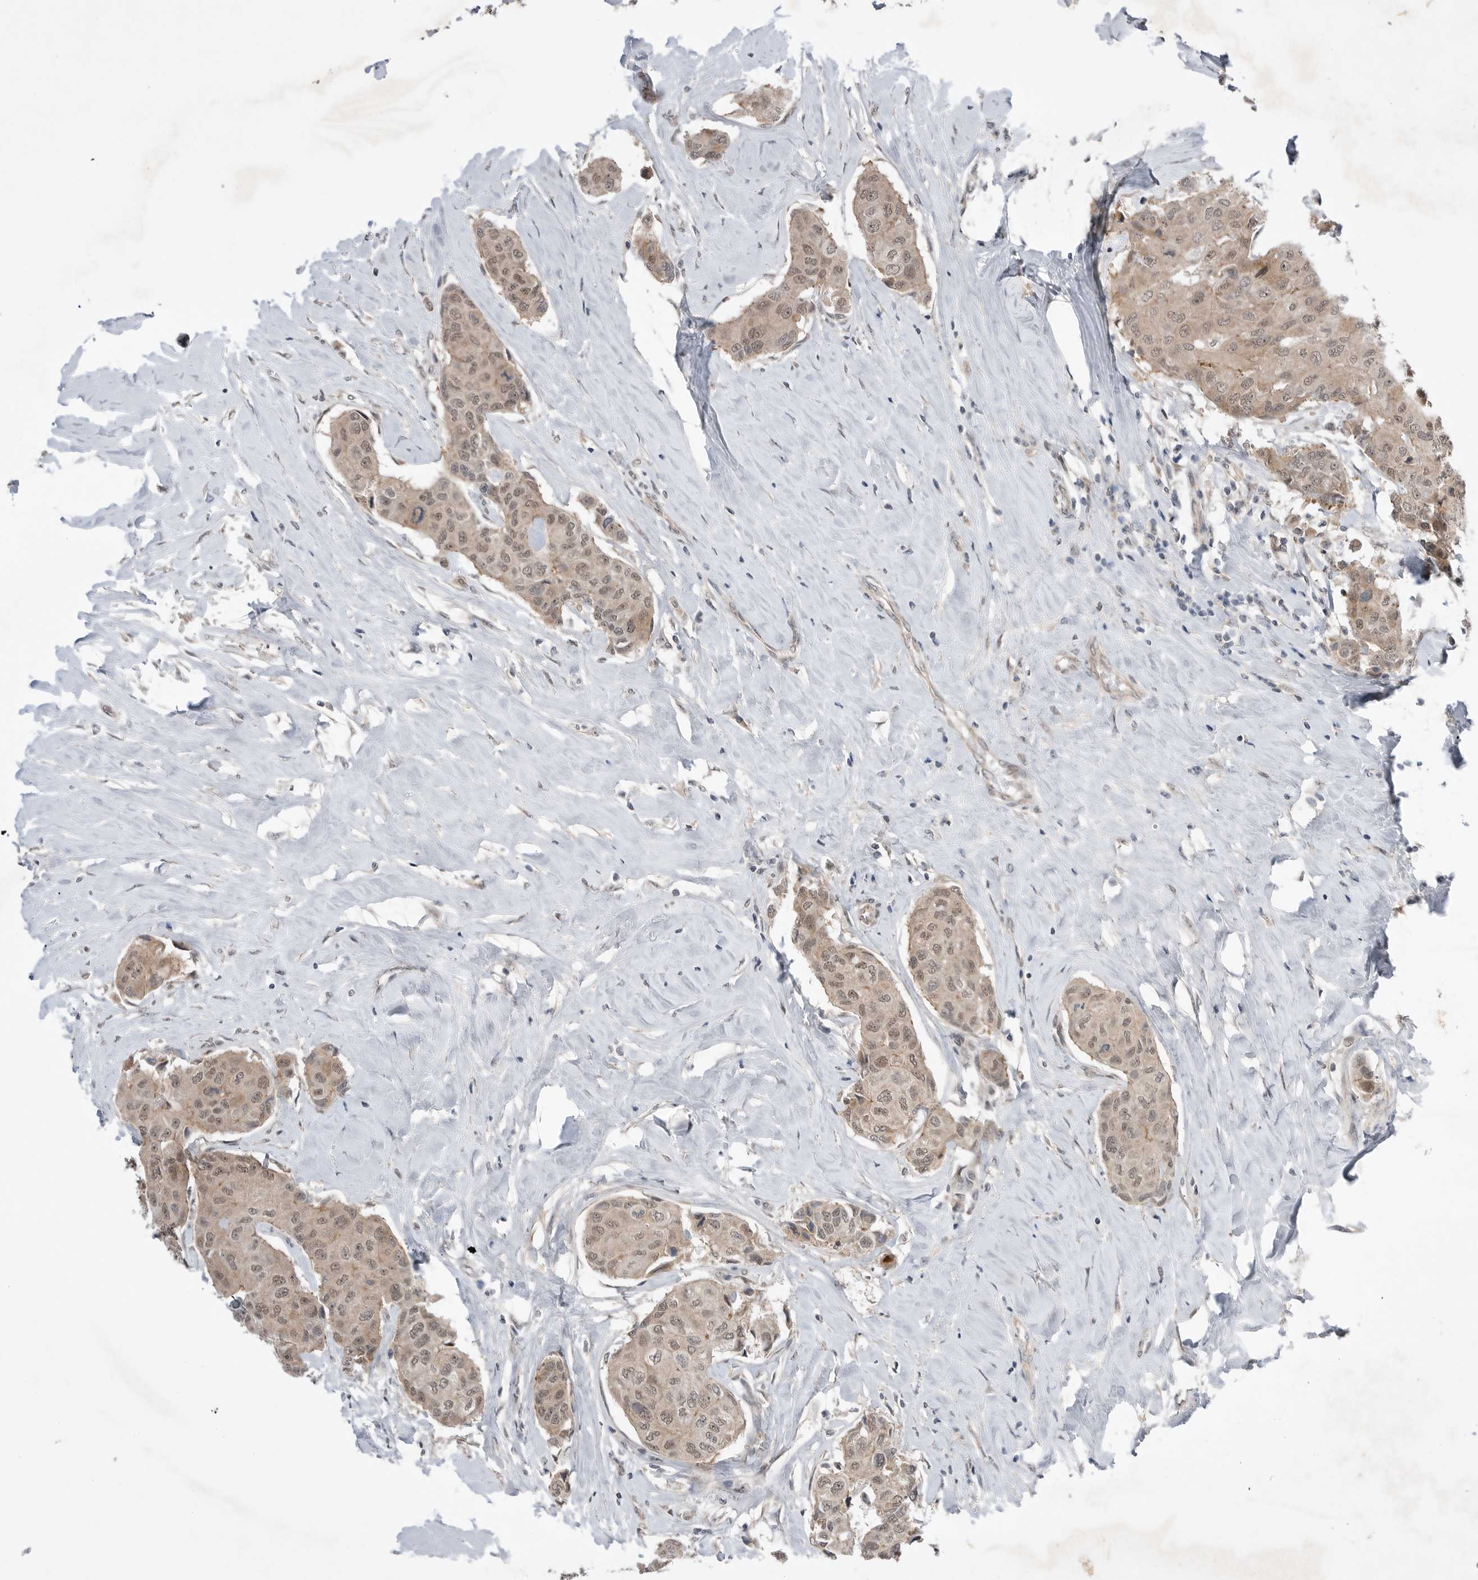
{"staining": {"intensity": "weak", "quantity": ">75%", "location": "cytoplasmic/membranous,nuclear"}, "tissue": "breast cancer", "cell_type": "Tumor cells", "image_type": "cancer", "snomed": [{"axis": "morphology", "description": "Duct carcinoma"}, {"axis": "topography", "description": "Breast"}], "caption": "Protein staining of intraductal carcinoma (breast) tissue demonstrates weak cytoplasmic/membranous and nuclear staining in about >75% of tumor cells.", "gene": "NTAQ1", "patient": {"sex": "female", "age": 80}}